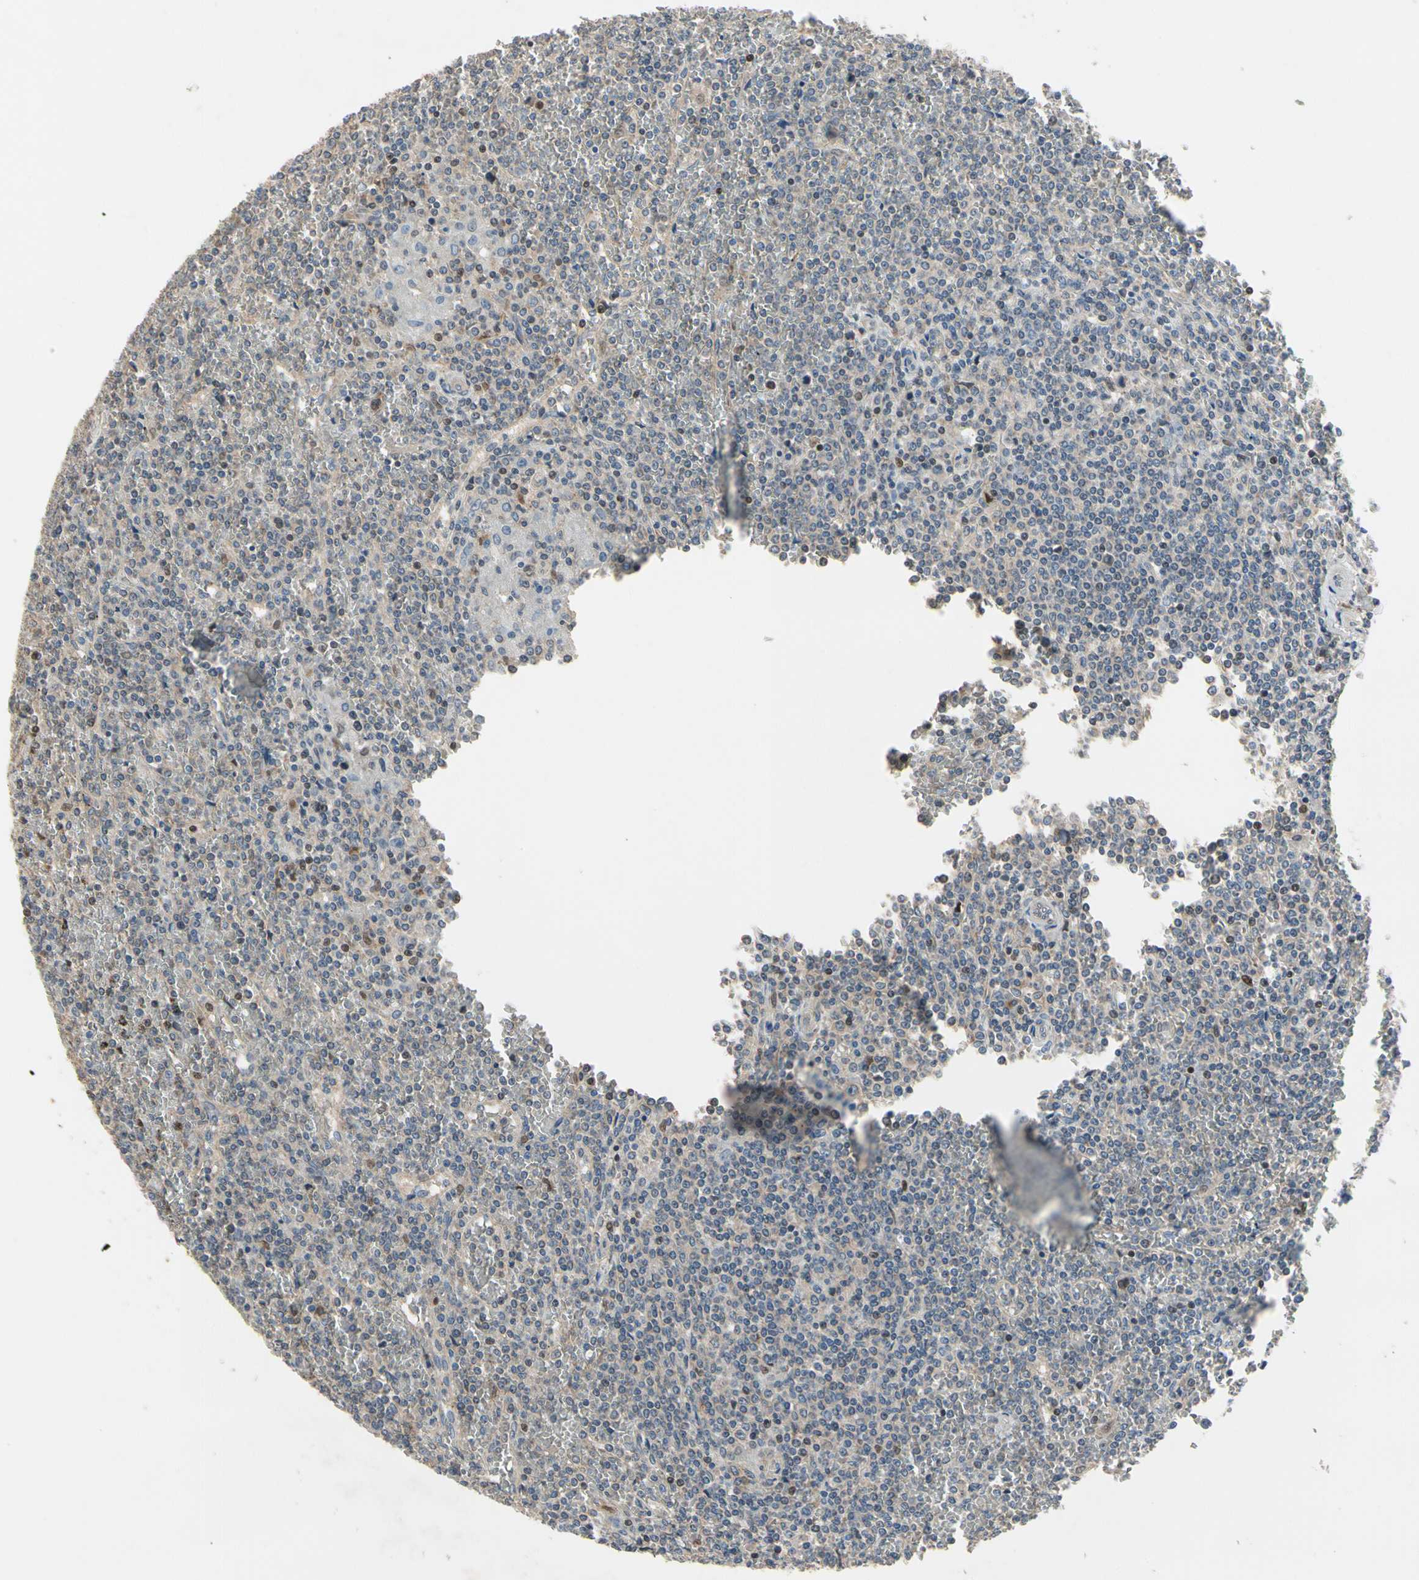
{"staining": {"intensity": "moderate", "quantity": "<25%", "location": "nuclear"}, "tissue": "lymphoma", "cell_type": "Tumor cells", "image_type": "cancer", "snomed": [{"axis": "morphology", "description": "Malignant lymphoma, non-Hodgkin's type, Low grade"}, {"axis": "topography", "description": "Spleen"}], "caption": "Malignant lymphoma, non-Hodgkin's type (low-grade) was stained to show a protein in brown. There is low levels of moderate nuclear staining in approximately <25% of tumor cells. Nuclei are stained in blue.", "gene": "CGREF1", "patient": {"sex": "female", "age": 19}}